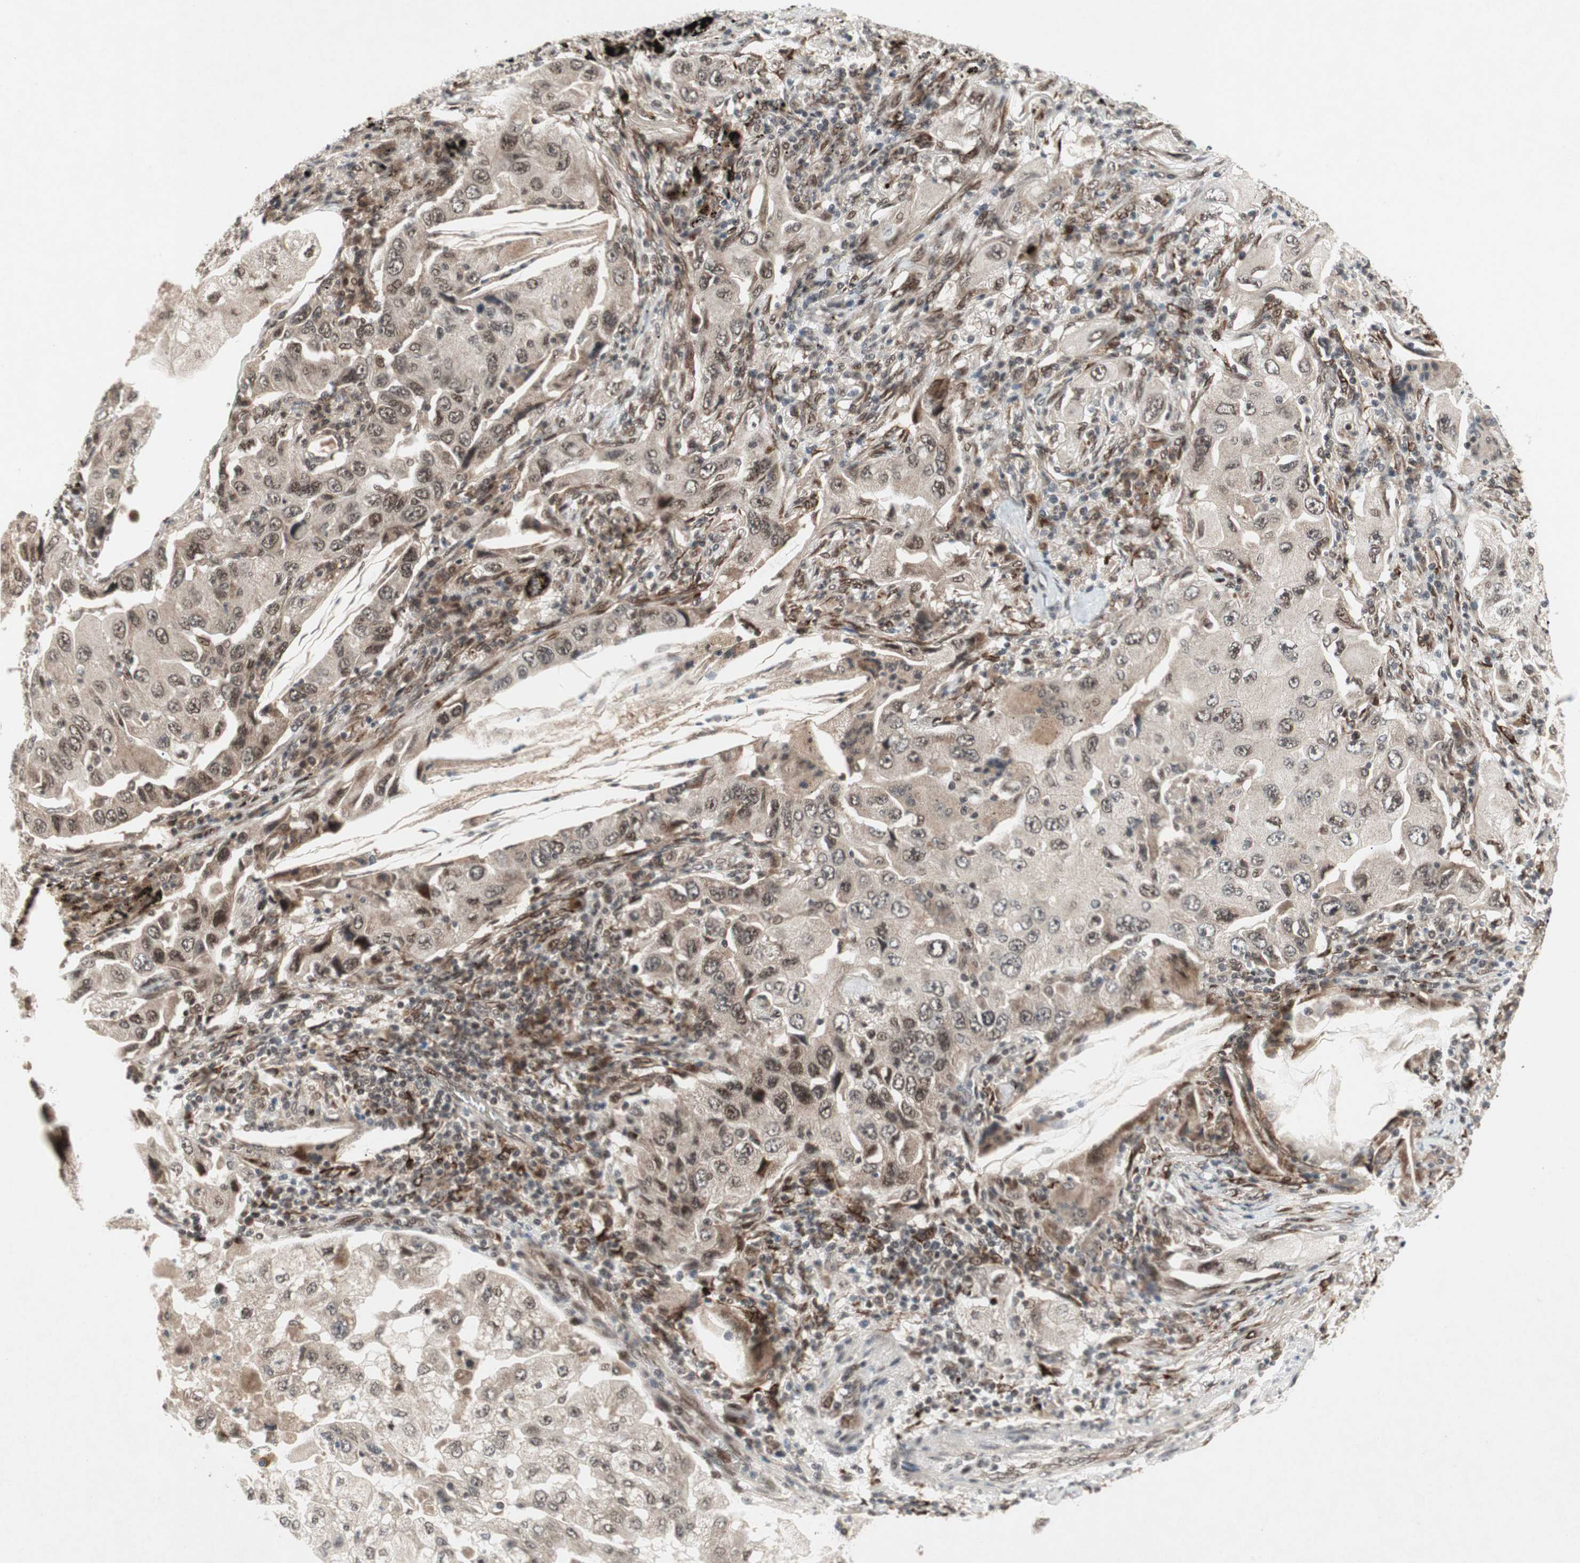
{"staining": {"intensity": "weak", "quantity": "25%-75%", "location": "cytoplasmic/membranous,nuclear"}, "tissue": "lung cancer", "cell_type": "Tumor cells", "image_type": "cancer", "snomed": [{"axis": "morphology", "description": "Adenocarcinoma, NOS"}, {"axis": "topography", "description": "Lung"}], "caption": "Lung cancer (adenocarcinoma) stained for a protein (brown) shows weak cytoplasmic/membranous and nuclear positive positivity in about 25%-75% of tumor cells.", "gene": "TCF12", "patient": {"sex": "female", "age": 65}}